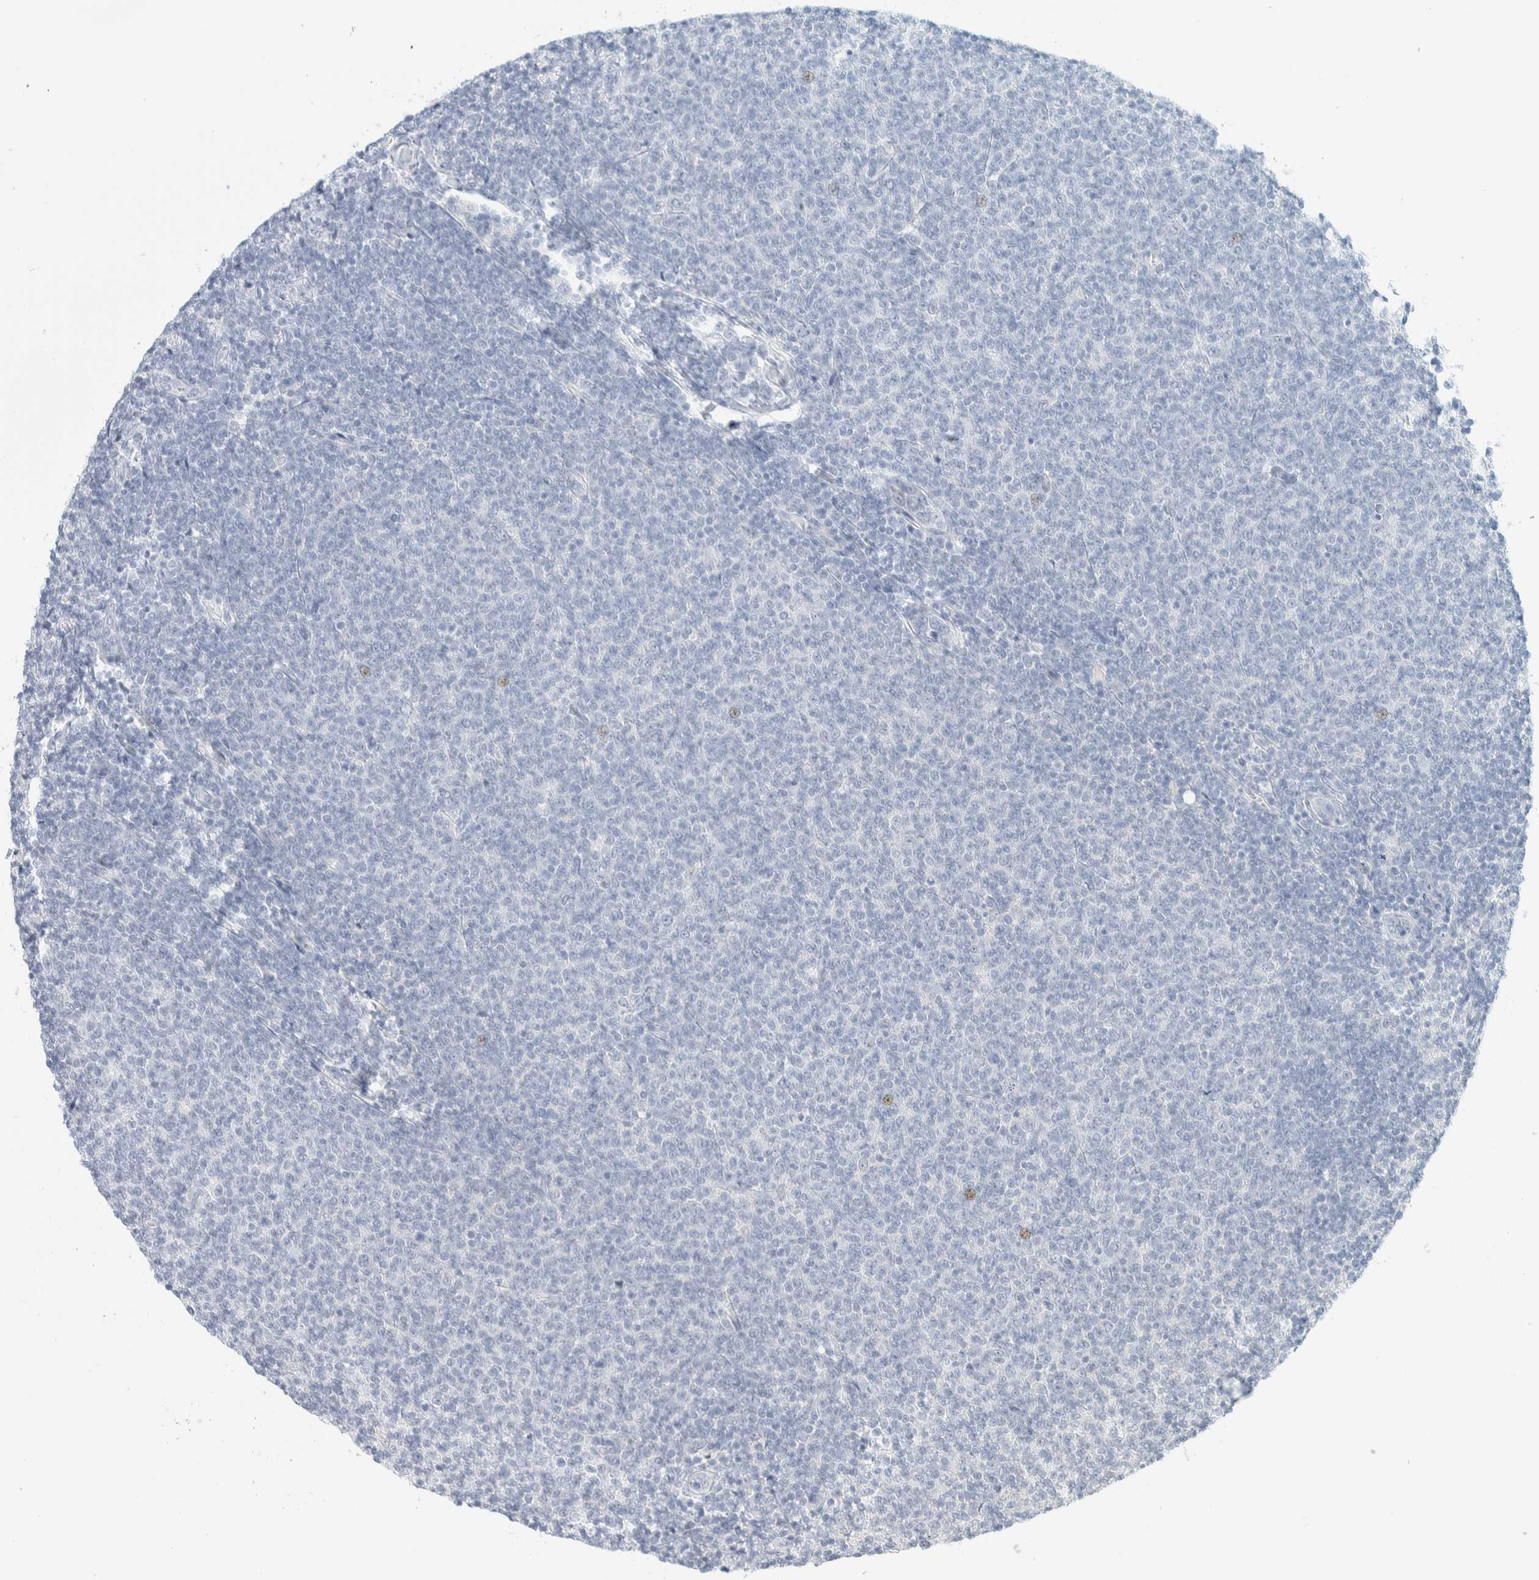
{"staining": {"intensity": "negative", "quantity": "none", "location": "none"}, "tissue": "lymphoma", "cell_type": "Tumor cells", "image_type": "cancer", "snomed": [{"axis": "morphology", "description": "Malignant lymphoma, non-Hodgkin's type, Low grade"}, {"axis": "topography", "description": "Lymph node"}], "caption": "A high-resolution image shows immunohistochemistry staining of malignant lymphoma, non-Hodgkin's type (low-grade), which exhibits no significant positivity in tumor cells.", "gene": "ATCAY", "patient": {"sex": "male", "age": 66}}